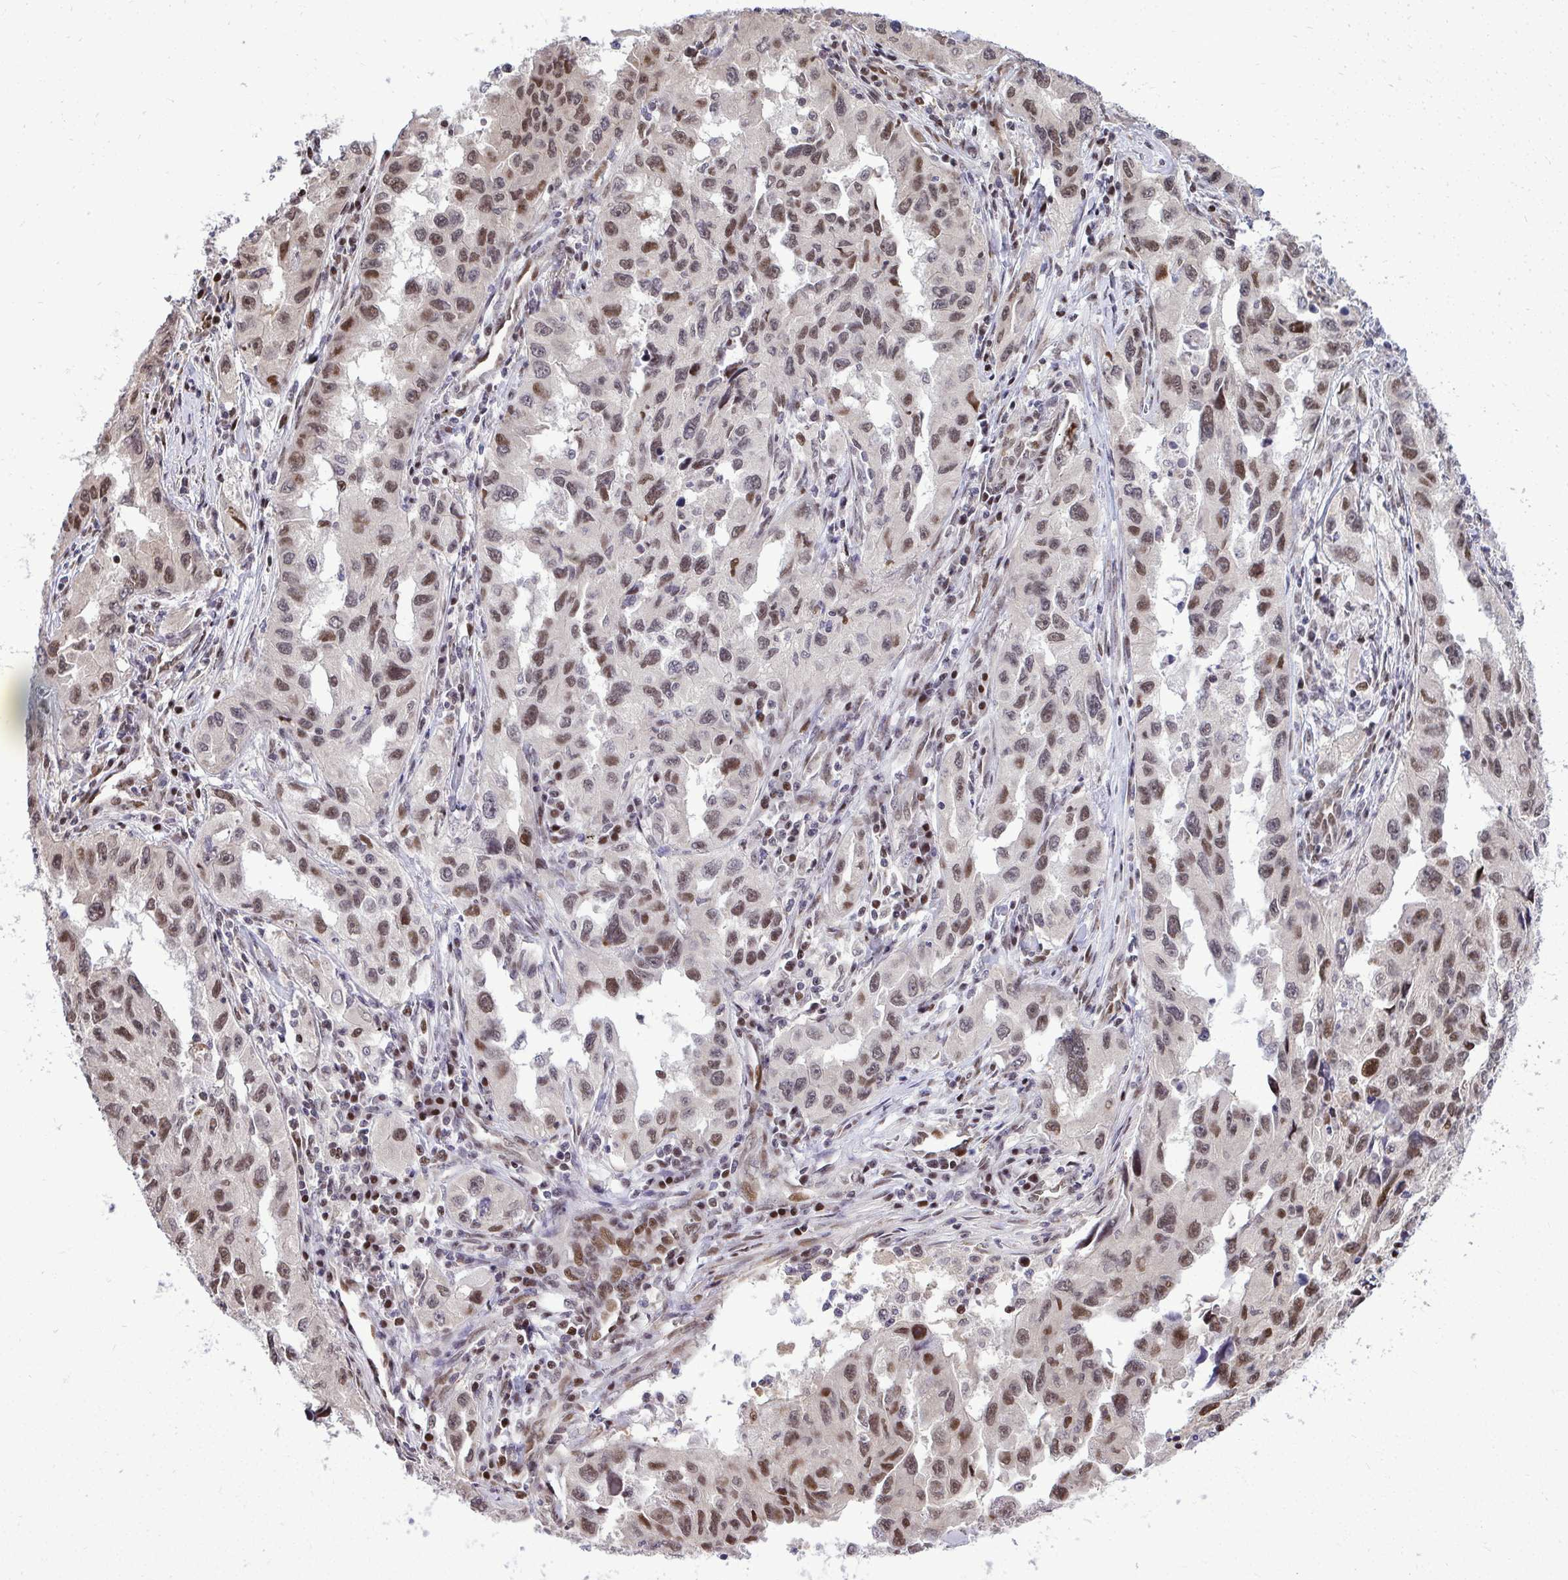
{"staining": {"intensity": "moderate", "quantity": ">75%", "location": "nuclear"}, "tissue": "lung cancer", "cell_type": "Tumor cells", "image_type": "cancer", "snomed": [{"axis": "morphology", "description": "Adenocarcinoma, NOS"}, {"axis": "topography", "description": "Lung"}], "caption": "IHC (DAB) staining of lung cancer (adenocarcinoma) reveals moderate nuclear protein expression in approximately >75% of tumor cells.", "gene": "PIGY", "patient": {"sex": "female", "age": 73}}